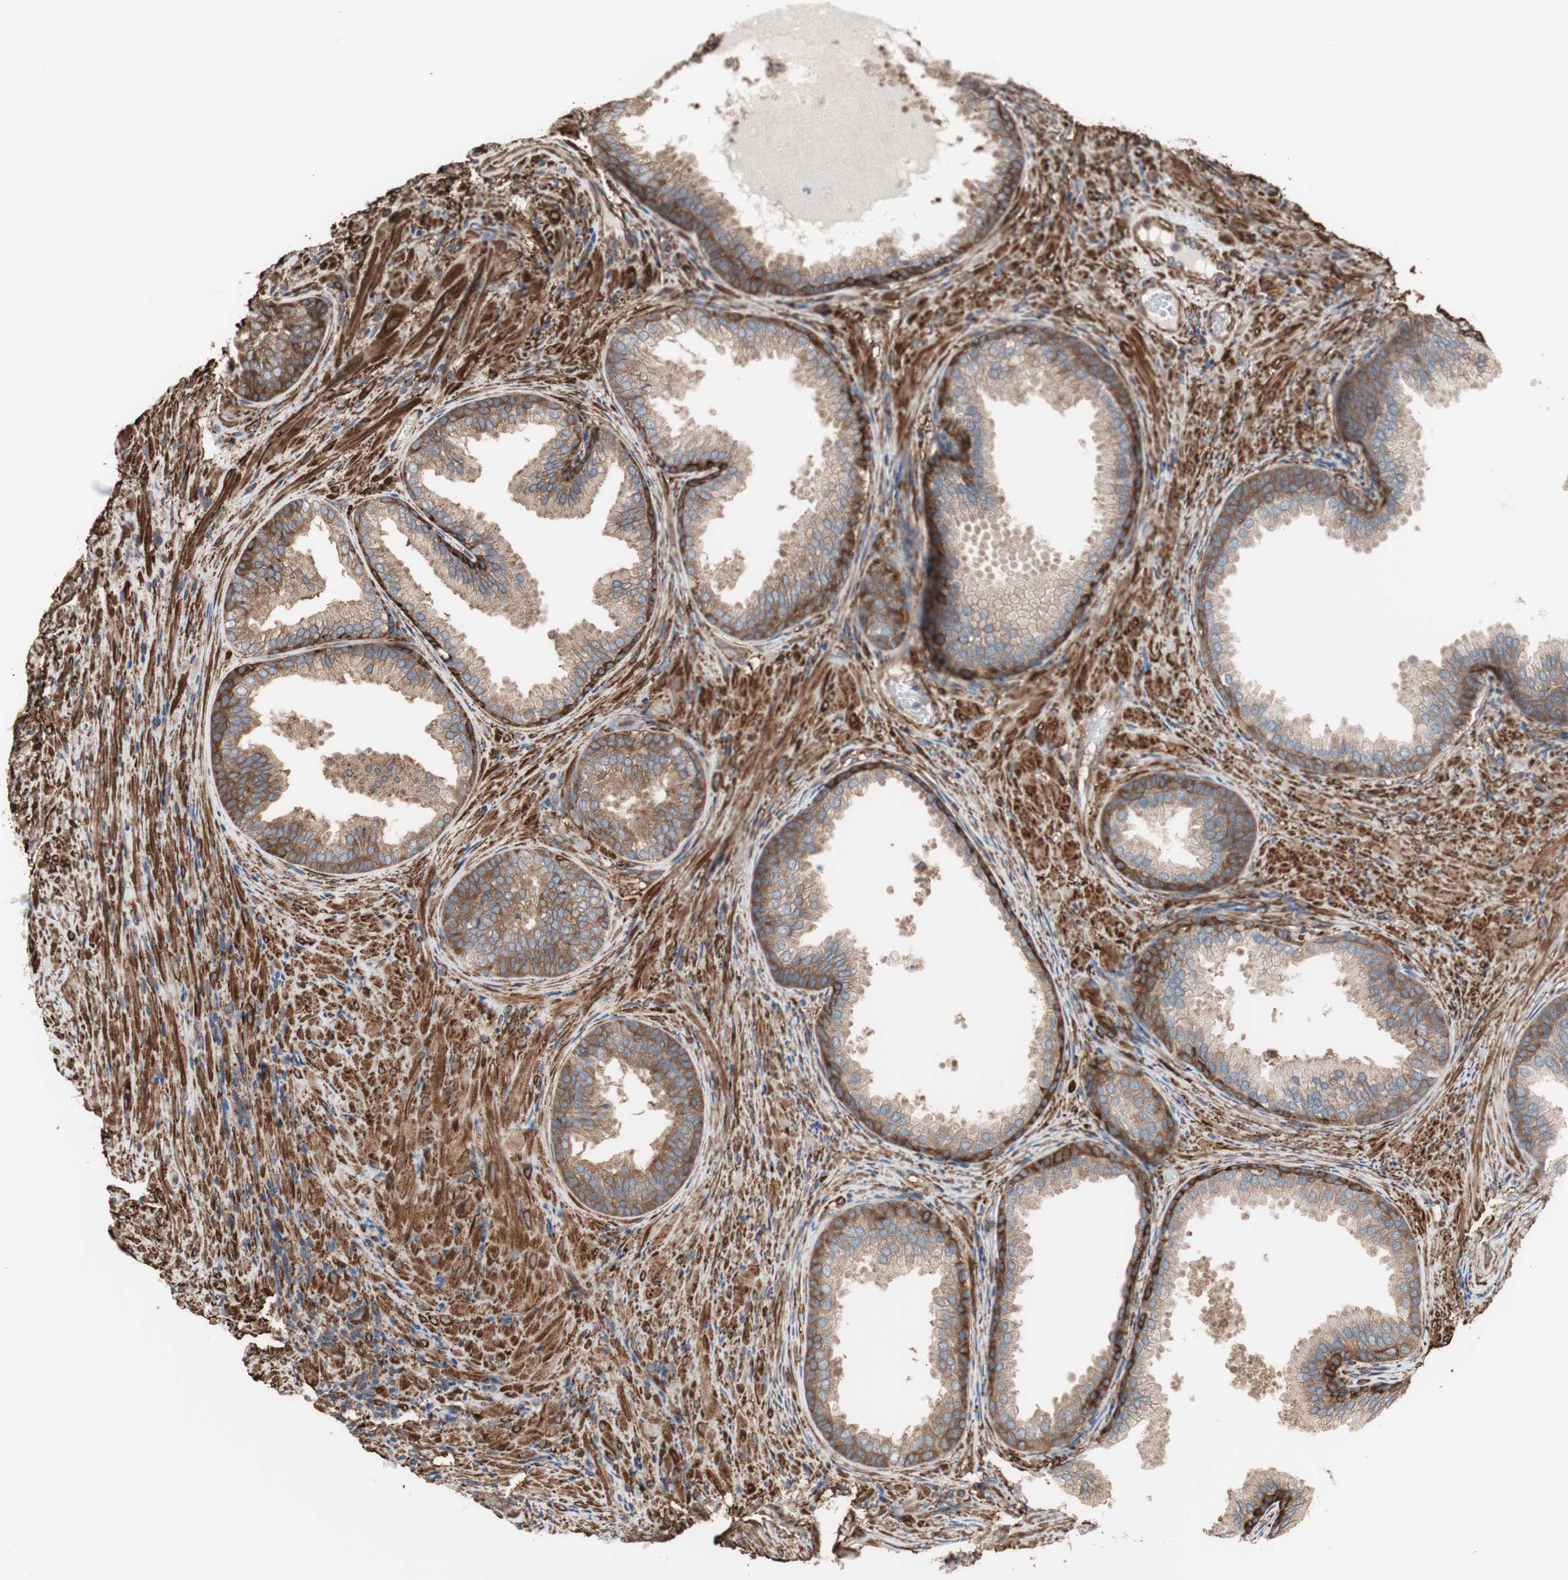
{"staining": {"intensity": "strong", "quantity": ">75%", "location": "cytoplasmic/membranous"}, "tissue": "prostate", "cell_type": "Glandular cells", "image_type": "normal", "snomed": [{"axis": "morphology", "description": "Normal tissue, NOS"}, {"axis": "topography", "description": "Prostate"}], "caption": "Immunohistochemistry (DAB) staining of unremarkable prostate shows strong cytoplasmic/membranous protein positivity in about >75% of glandular cells.", "gene": "GPSM2", "patient": {"sex": "male", "age": 76}}